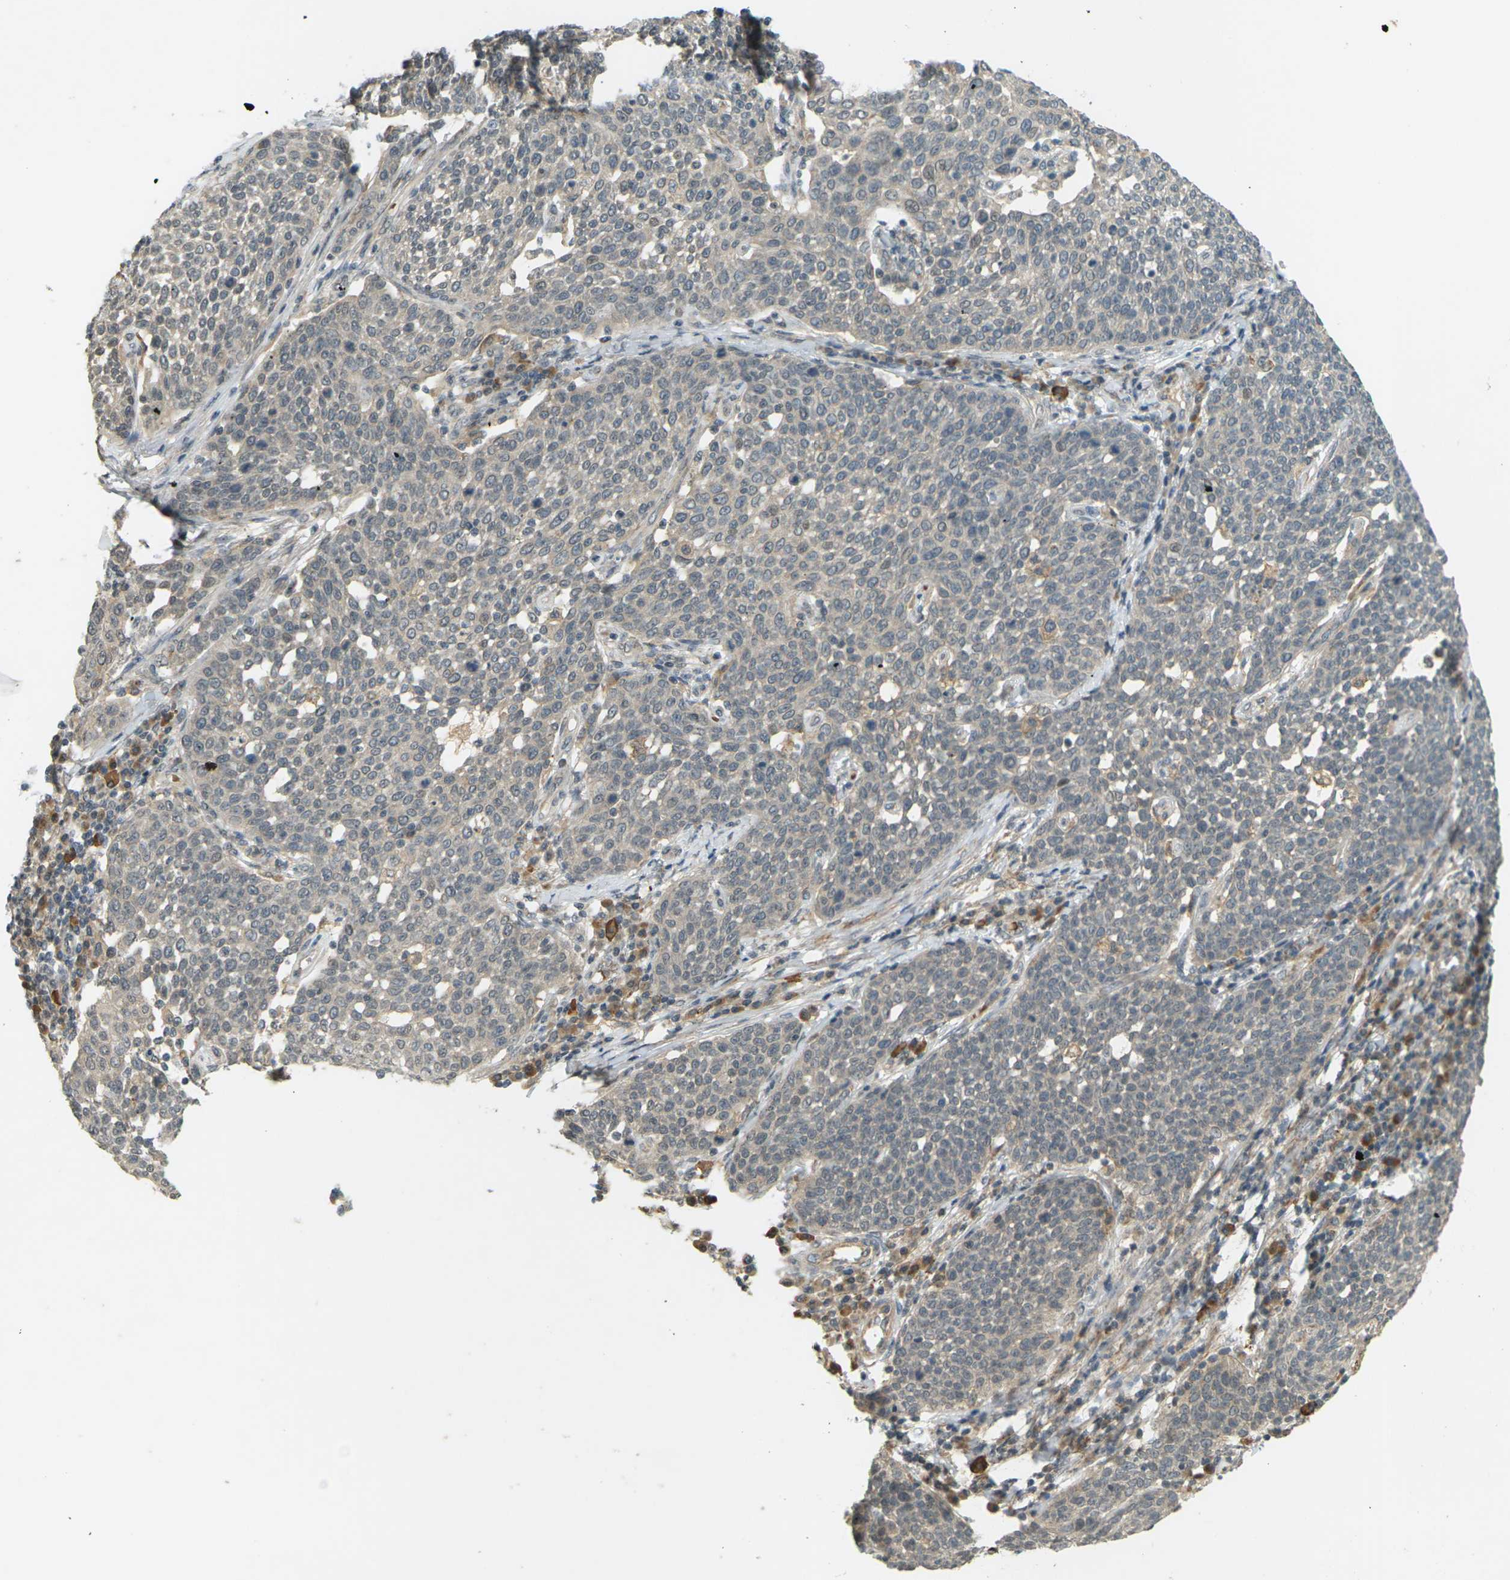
{"staining": {"intensity": "weak", "quantity": ">75%", "location": "cytoplasmic/membranous"}, "tissue": "cervical cancer", "cell_type": "Tumor cells", "image_type": "cancer", "snomed": [{"axis": "morphology", "description": "Squamous cell carcinoma, NOS"}, {"axis": "topography", "description": "Cervix"}], "caption": "Immunohistochemical staining of cervical squamous cell carcinoma displays low levels of weak cytoplasmic/membranous staining in approximately >75% of tumor cells. (DAB (3,3'-diaminobenzidine) IHC, brown staining for protein, blue staining for nuclei).", "gene": "SOCS6", "patient": {"sex": "female", "age": 34}}